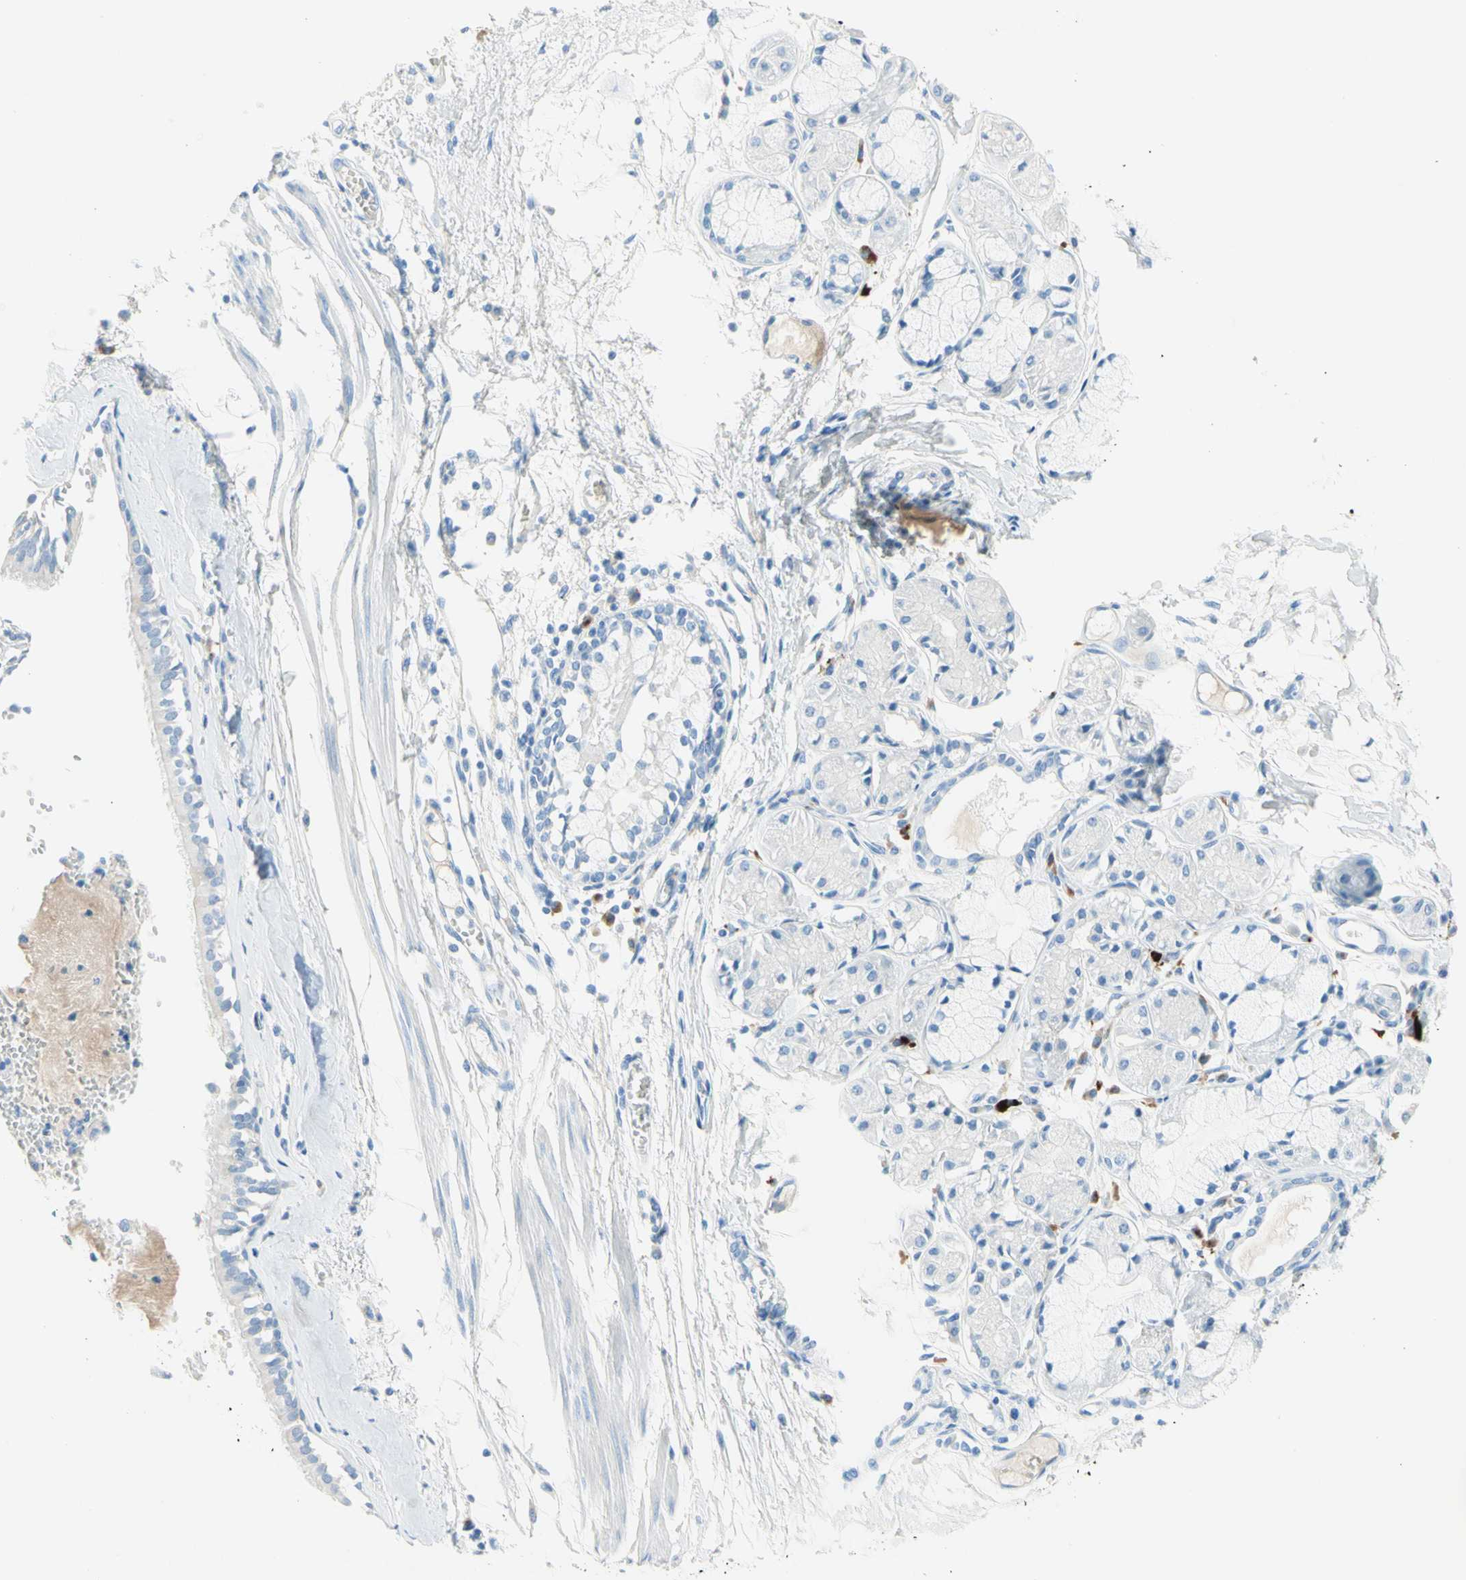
{"staining": {"intensity": "weak", "quantity": "<25%", "location": "cytoplasmic/membranous"}, "tissue": "bronchus", "cell_type": "Respiratory epithelial cells", "image_type": "normal", "snomed": [{"axis": "morphology", "description": "Normal tissue, NOS"}, {"axis": "topography", "description": "Bronchus"}, {"axis": "topography", "description": "Lung"}], "caption": "An immunohistochemistry (IHC) image of benign bronchus is shown. There is no staining in respiratory epithelial cells of bronchus. The staining is performed using DAB brown chromogen with nuclei counter-stained in using hematoxylin.", "gene": "IL6ST", "patient": {"sex": "female", "age": 56}}